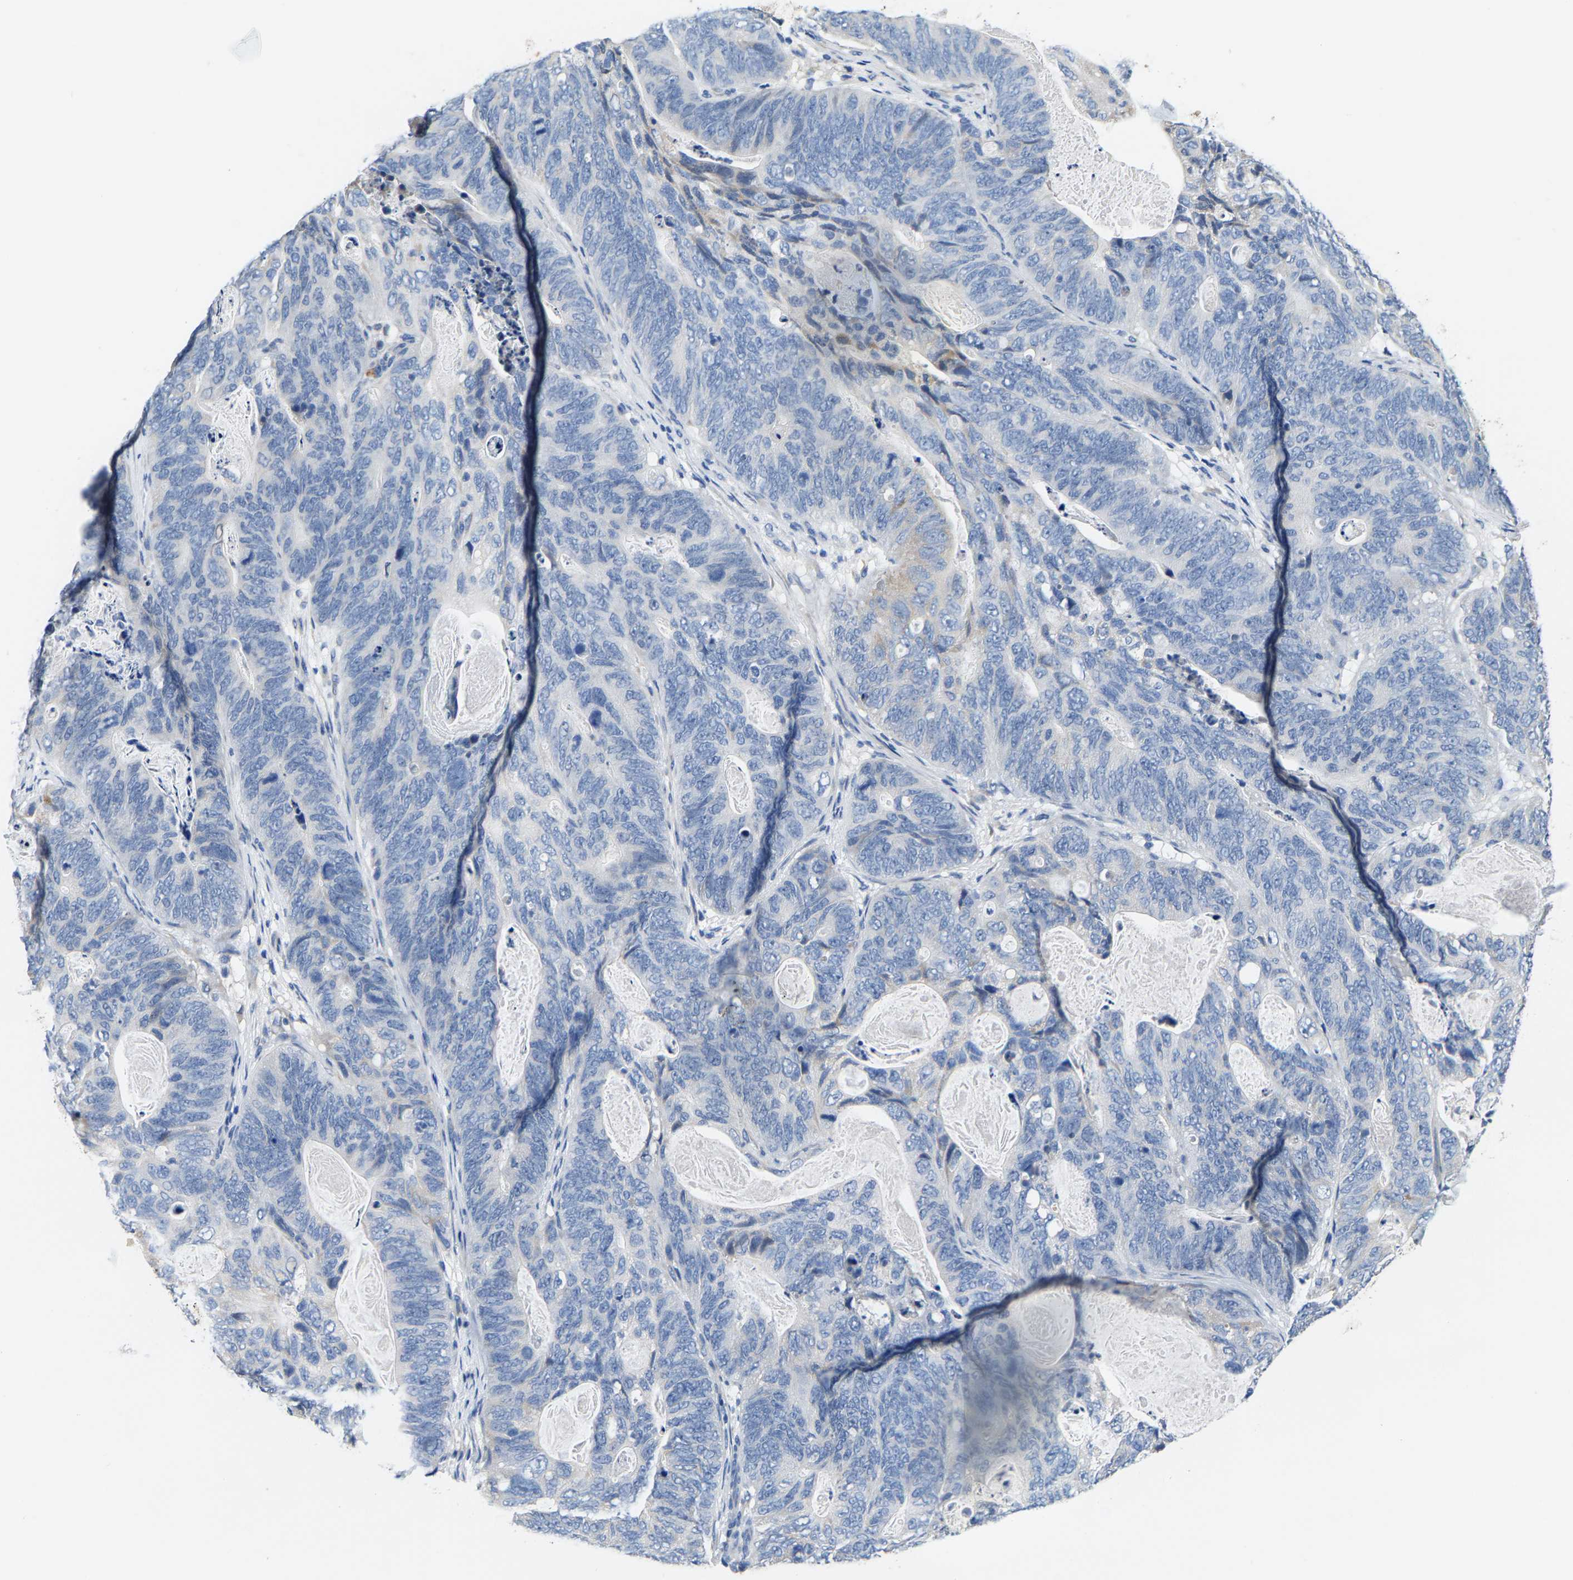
{"staining": {"intensity": "negative", "quantity": "none", "location": "none"}, "tissue": "stomach cancer", "cell_type": "Tumor cells", "image_type": "cancer", "snomed": [{"axis": "morphology", "description": "Normal tissue, NOS"}, {"axis": "morphology", "description": "Adenocarcinoma, NOS"}, {"axis": "topography", "description": "Stomach"}], "caption": "An immunohistochemistry (IHC) photomicrograph of stomach cancer (adenocarcinoma) is shown. There is no staining in tumor cells of stomach cancer (adenocarcinoma).", "gene": "KLHL1", "patient": {"sex": "female", "age": 89}}